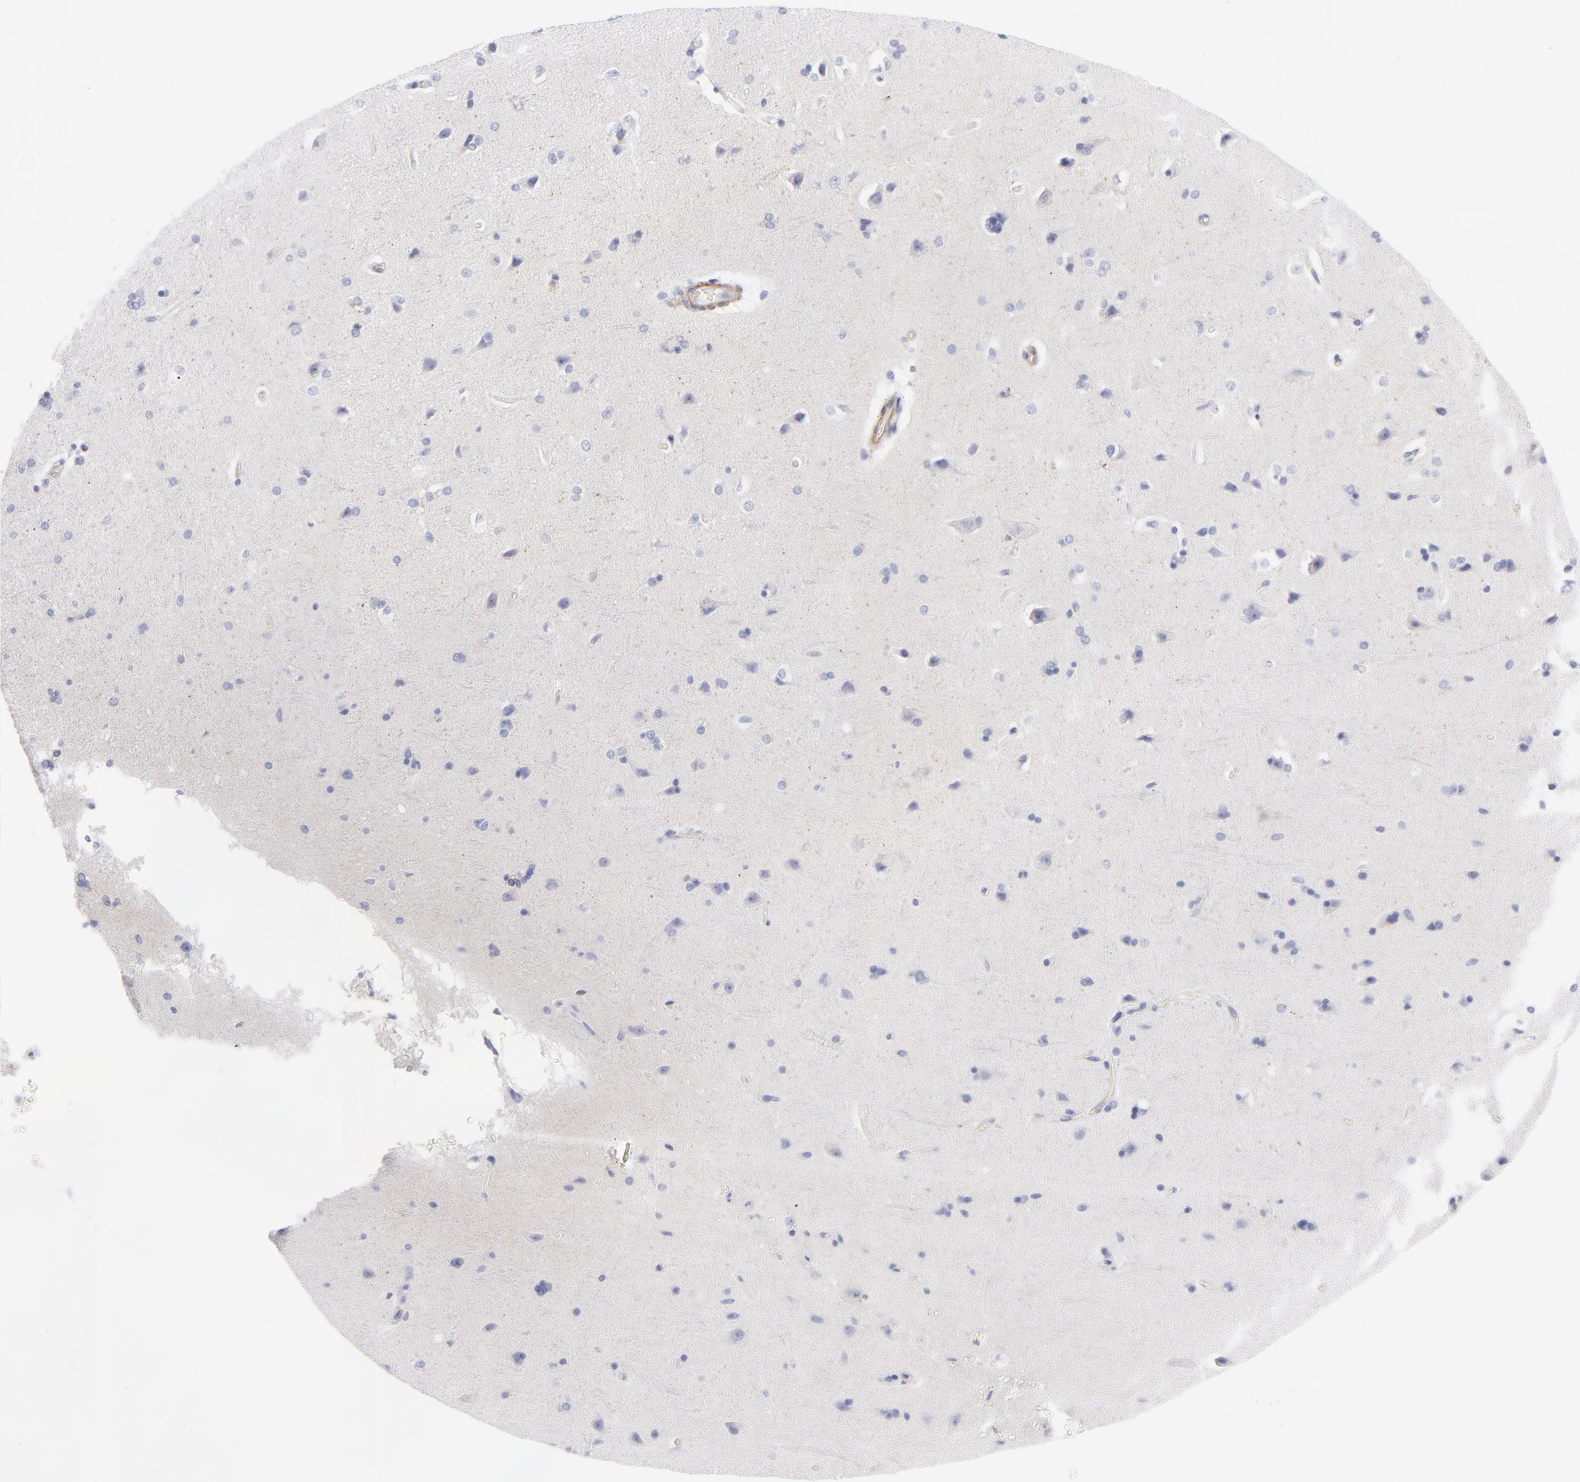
{"staining": {"intensity": "negative", "quantity": "none", "location": "none"}, "tissue": "cerebral cortex", "cell_type": "Endothelial cells", "image_type": "normal", "snomed": [{"axis": "morphology", "description": "Normal tissue, NOS"}, {"axis": "topography", "description": "Cerebral cortex"}], "caption": "Endothelial cells show no significant protein positivity in normal cerebral cortex. (DAB immunohistochemistry with hematoxylin counter stain).", "gene": "ACTA2", "patient": {"sex": "male", "age": 62}}